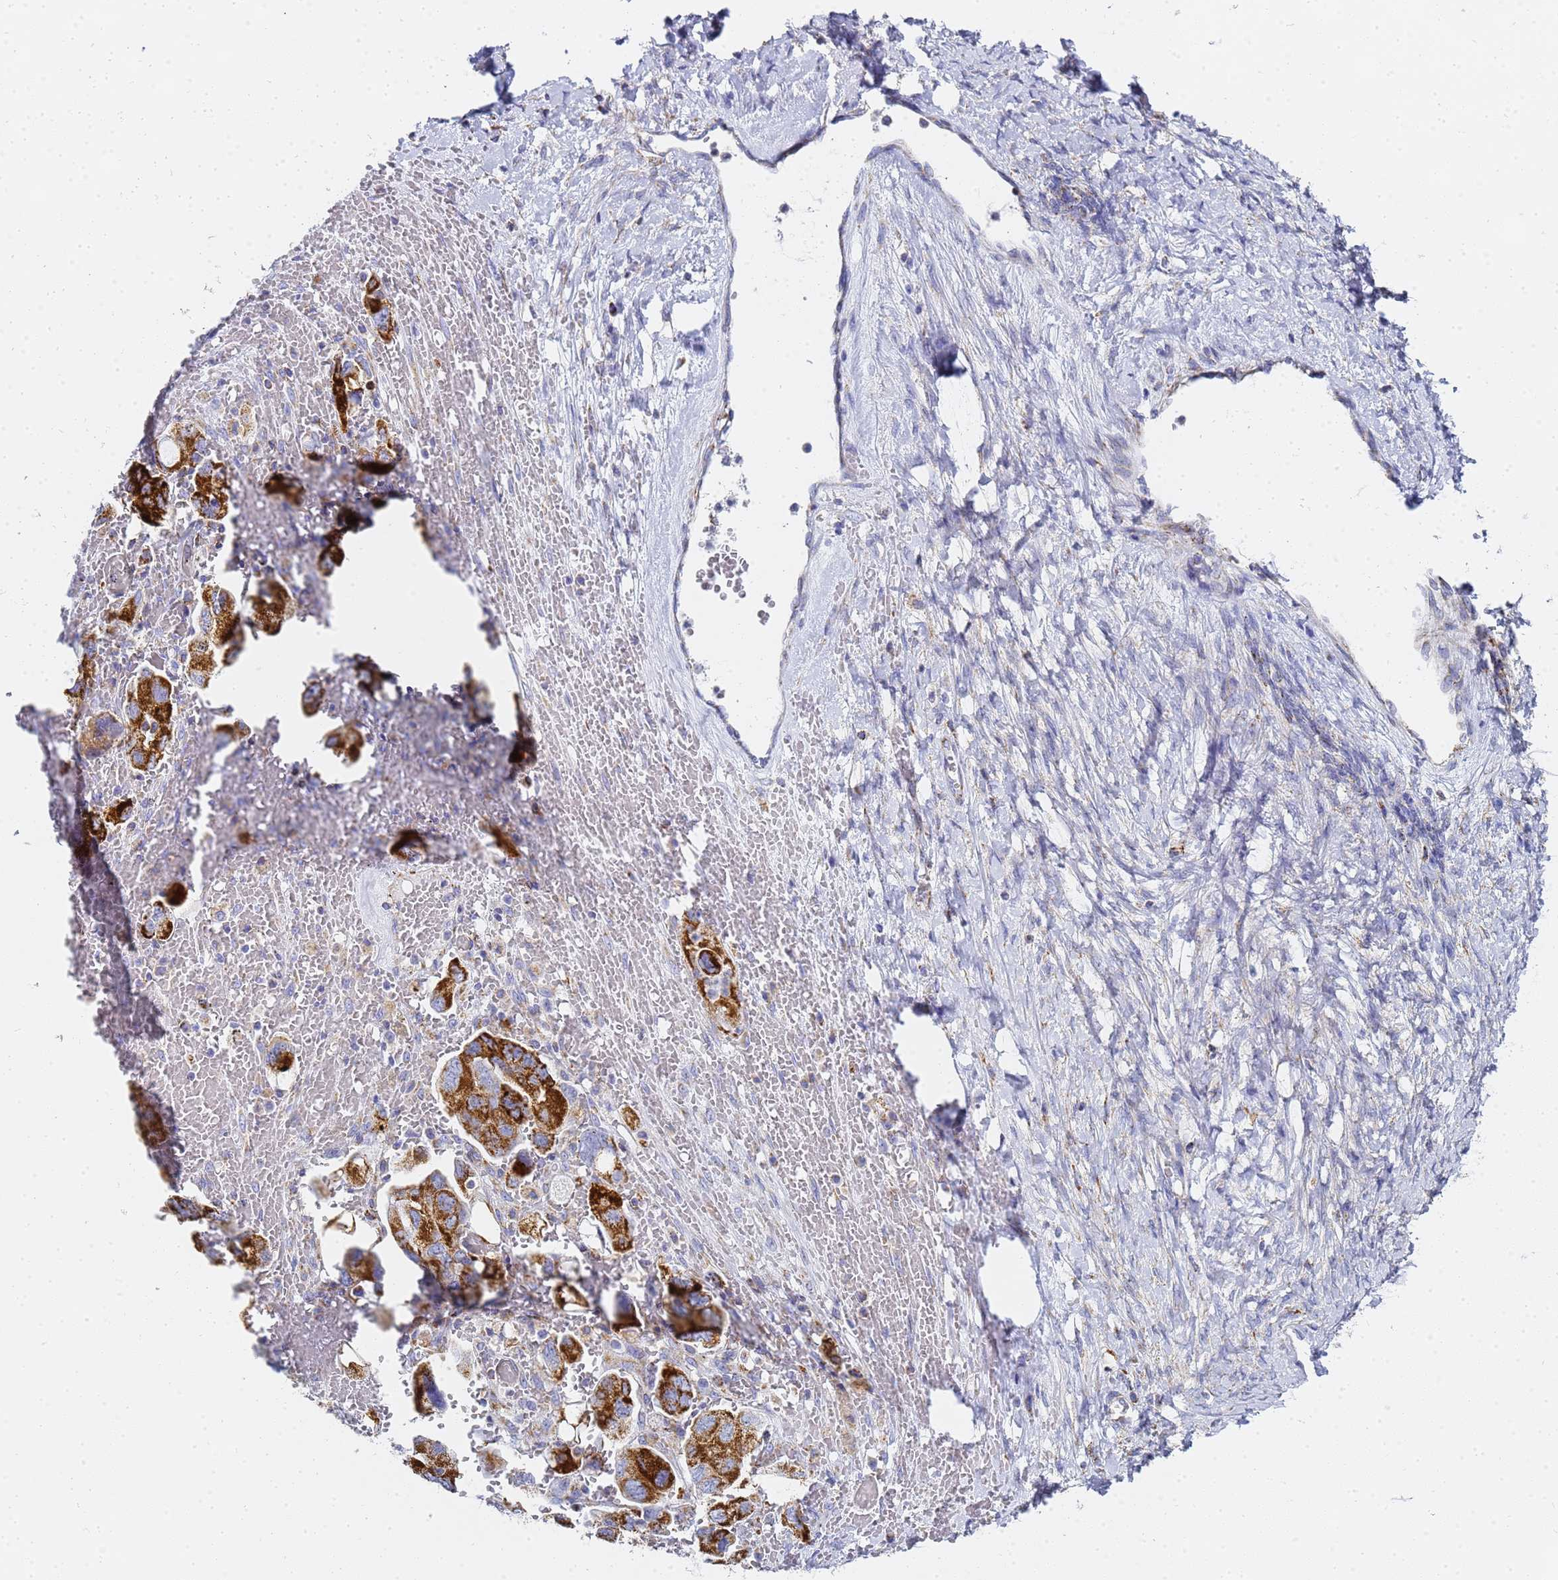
{"staining": {"intensity": "strong", "quantity": ">75%", "location": "cytoplasmic/membranous"}, "tissue": "ovarian cancer", "cell_type": "Tumor cells", "image_type": "cancer", "snomed": [{"axis": "morphology", "description": "Carcinoma, NOS"}, {"axis": "morphology", "description": "Cystadenocarcinoma, serous, NOS"}, {"axis": "topography", "description": "Ovary"}], "caption": "Strong cytoplasmic/membranous staining for a protein is appreciated in approximately >75% of tumor cells of ovarian serous cystadenocarcinoma using IHC.", "gene": "CNIH4", "patient": {"sex": "female", "age": 69}}